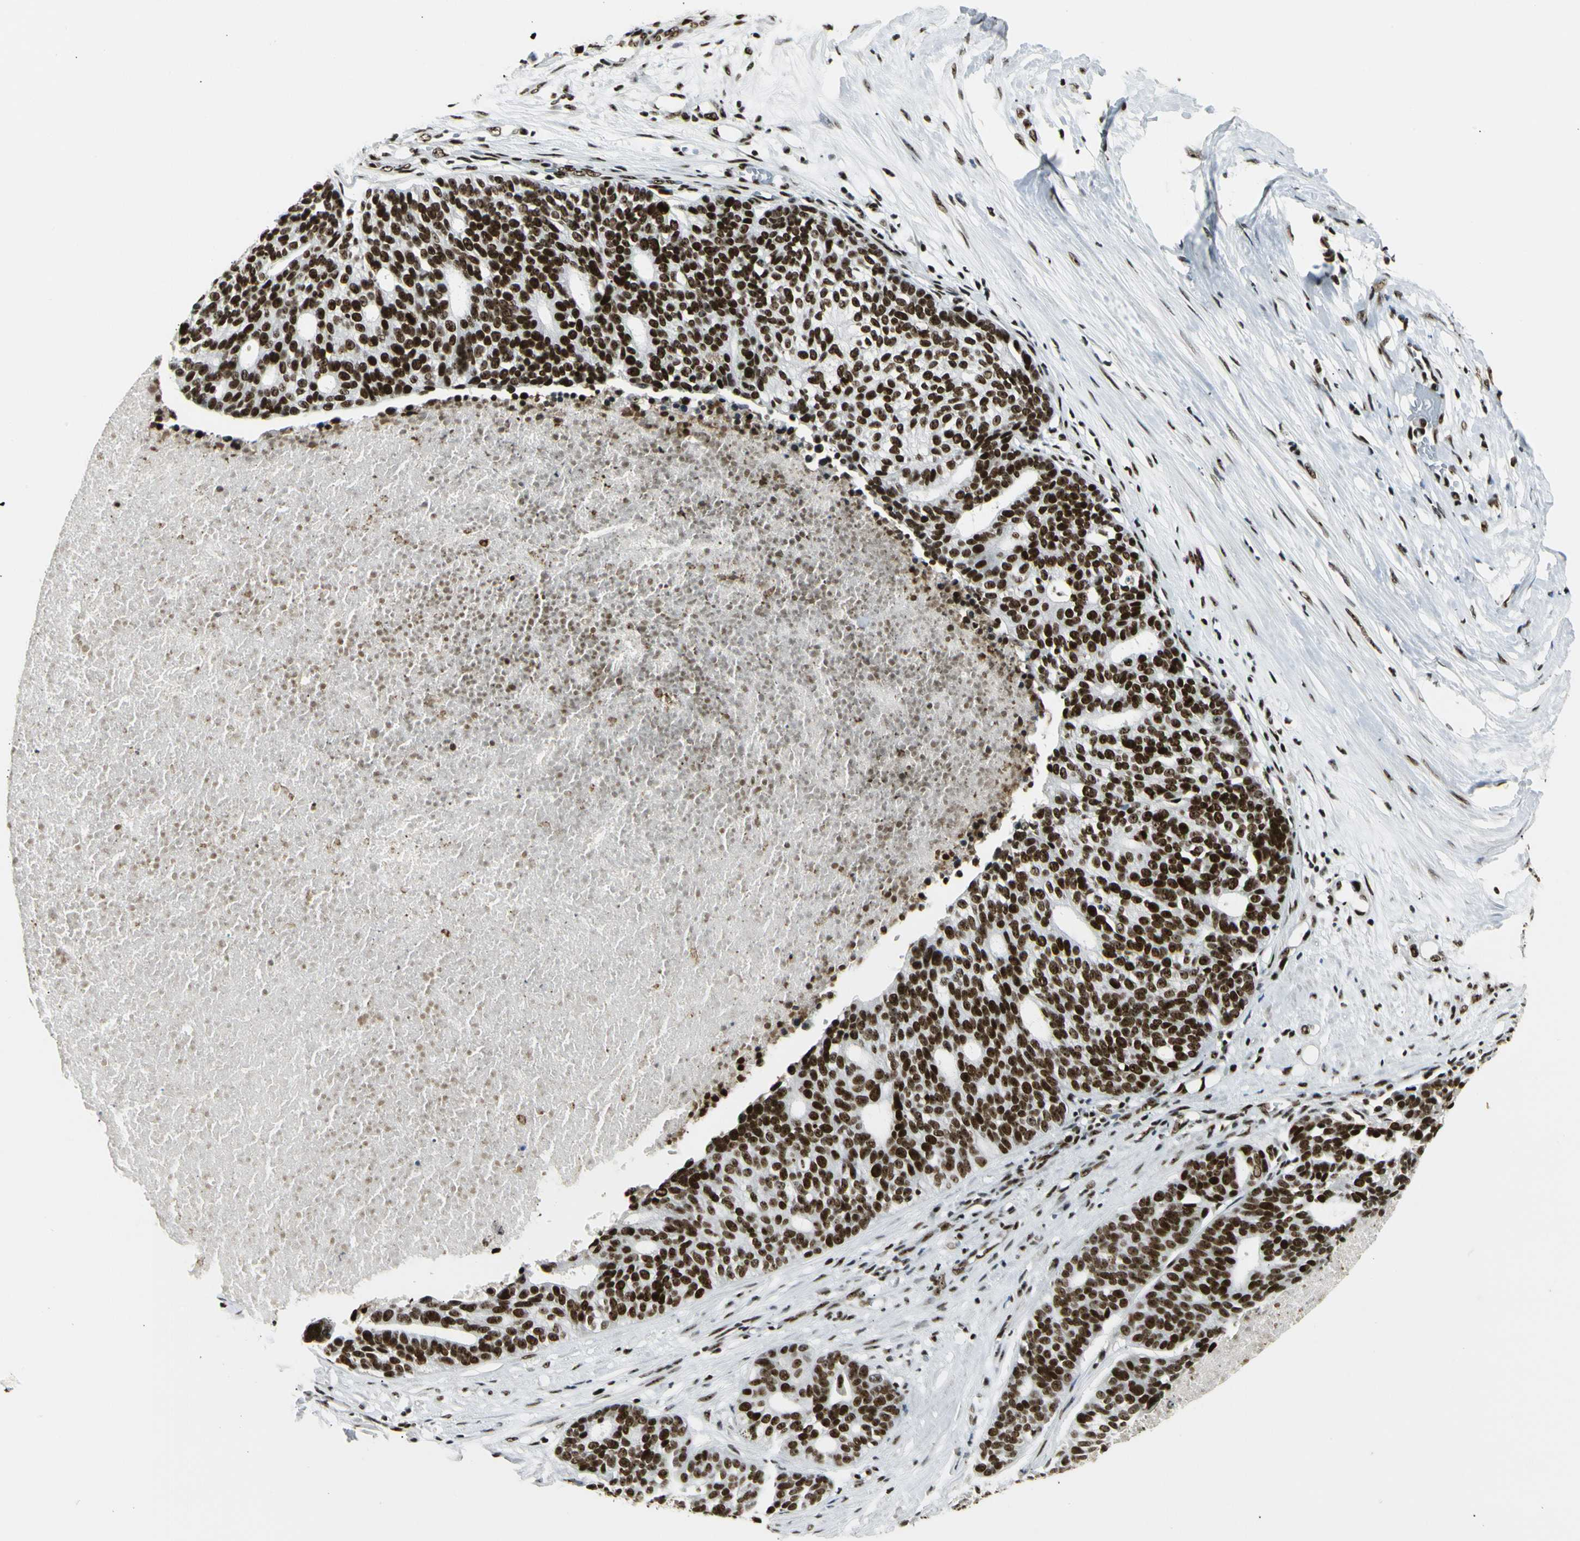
{"staining": {"intensity": "strong", "quantity": ">75%", "location": "nuclear"}, "tissue": "ovarian cancer", "cell_type": "Tumor cells", "image_type": "cancer", "snomed": [{"axis": "morphology", "description": "Cystadenocarcinoma, serous, NOS"}, {"axis": "topography", "description": "Ovary"}], "caption": "Approximately >75% of tumor cells in human serous cystadenocarcinoma (ovarian) show strong nuclear protein expression as visualized by brown immunohistochemical staining.", "gene": "UBTF", "patient": {"sex": "female", "age": 59}}